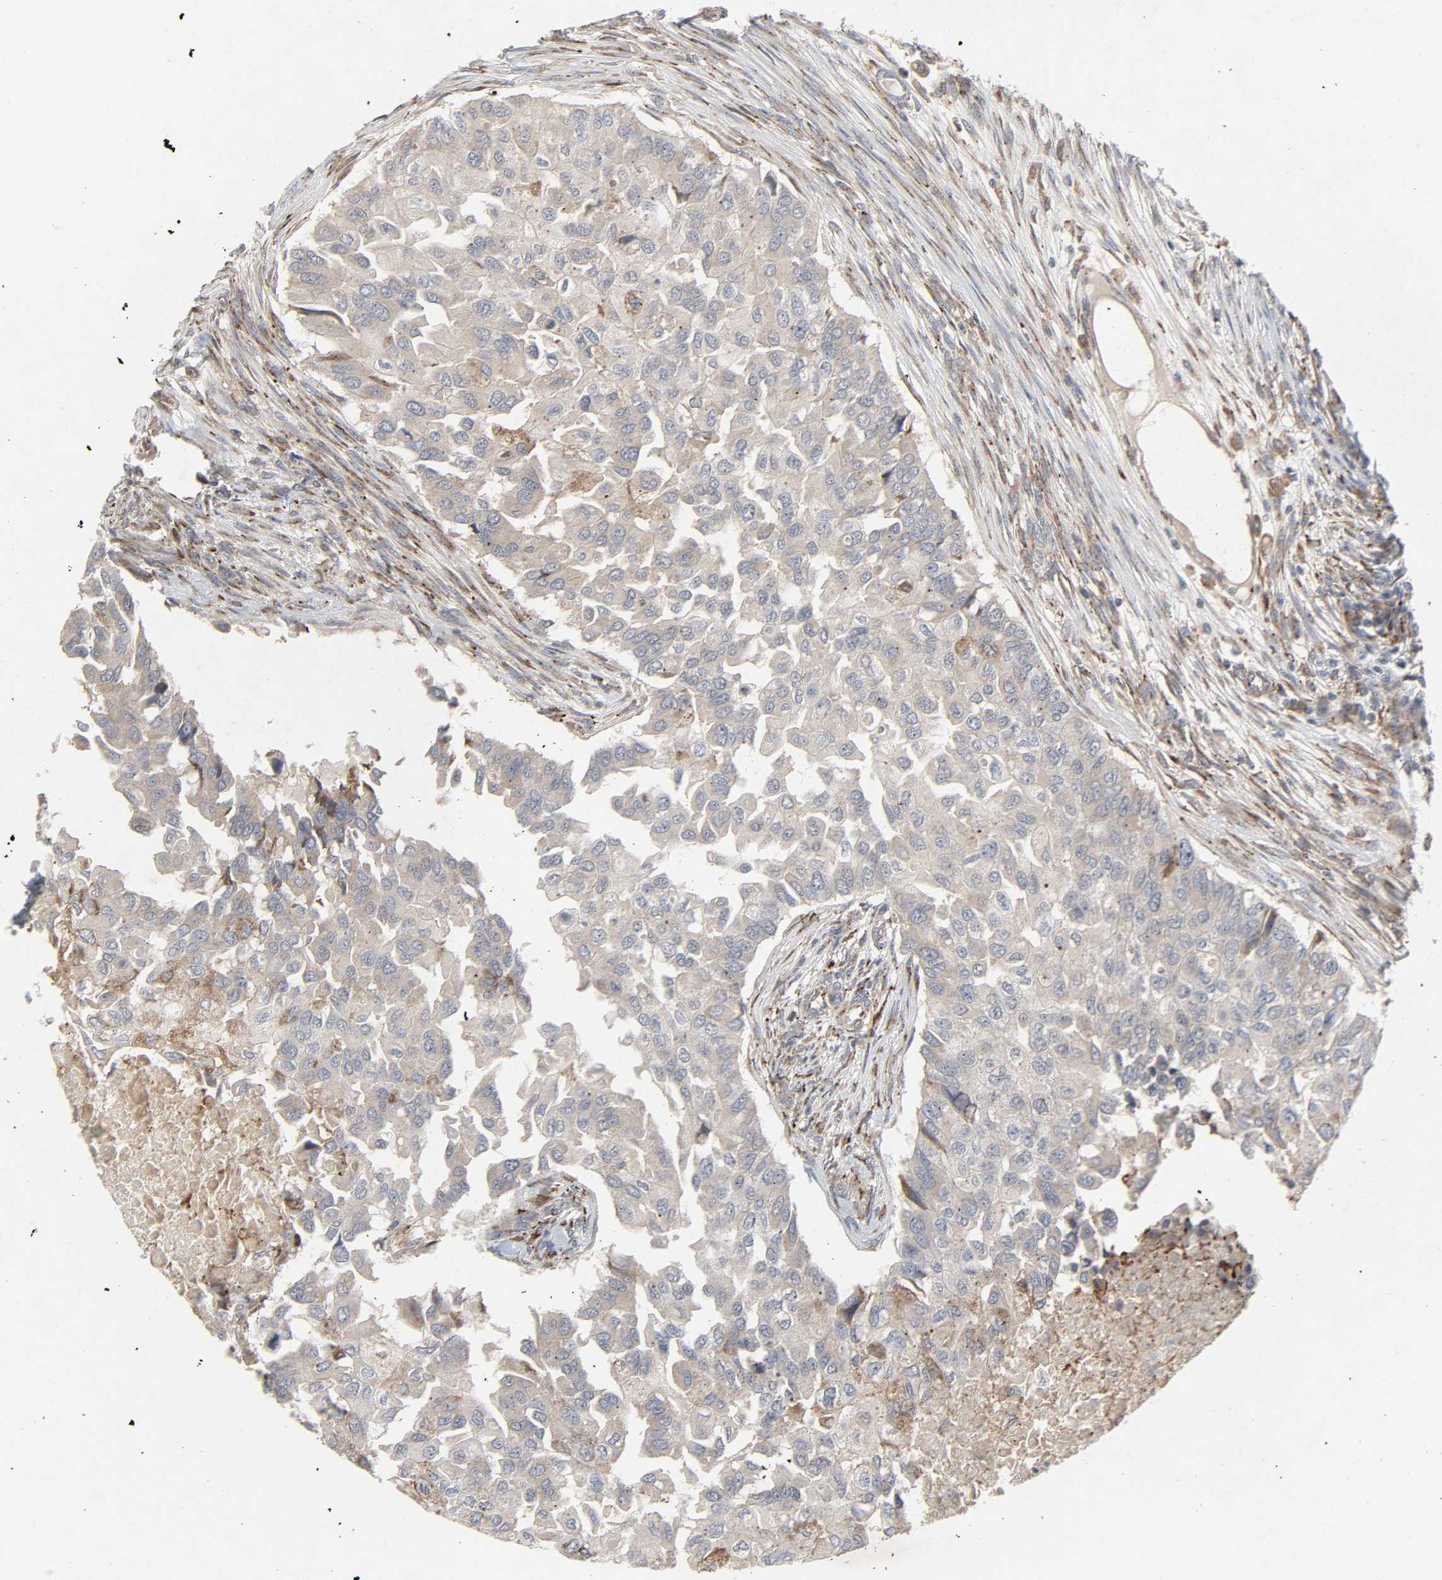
{"staining": {"intensity": "weak", "quantity": ">75%", "location": "cytoplasmic/membranous"}, "tissue": "breast cancer", "cell_type": "Tumor cells", "image_type": "cancer", "snomed": [{"axis": "morphology", "description": "Normal tissue, NOS"}, {"axis": "morphology", "description": "Duct carcinoma"}, {"axis": "topography", "description": "Breast"}], "caption": "Human breast cancer (infiltrating ductal carcinoma) stained with a brown dye shows weak cytoplasmic/membranous positive expression in about >75% of tumor cells.", "gene": "ADCY4", "patient": {"sex": "female", "age": 49}}